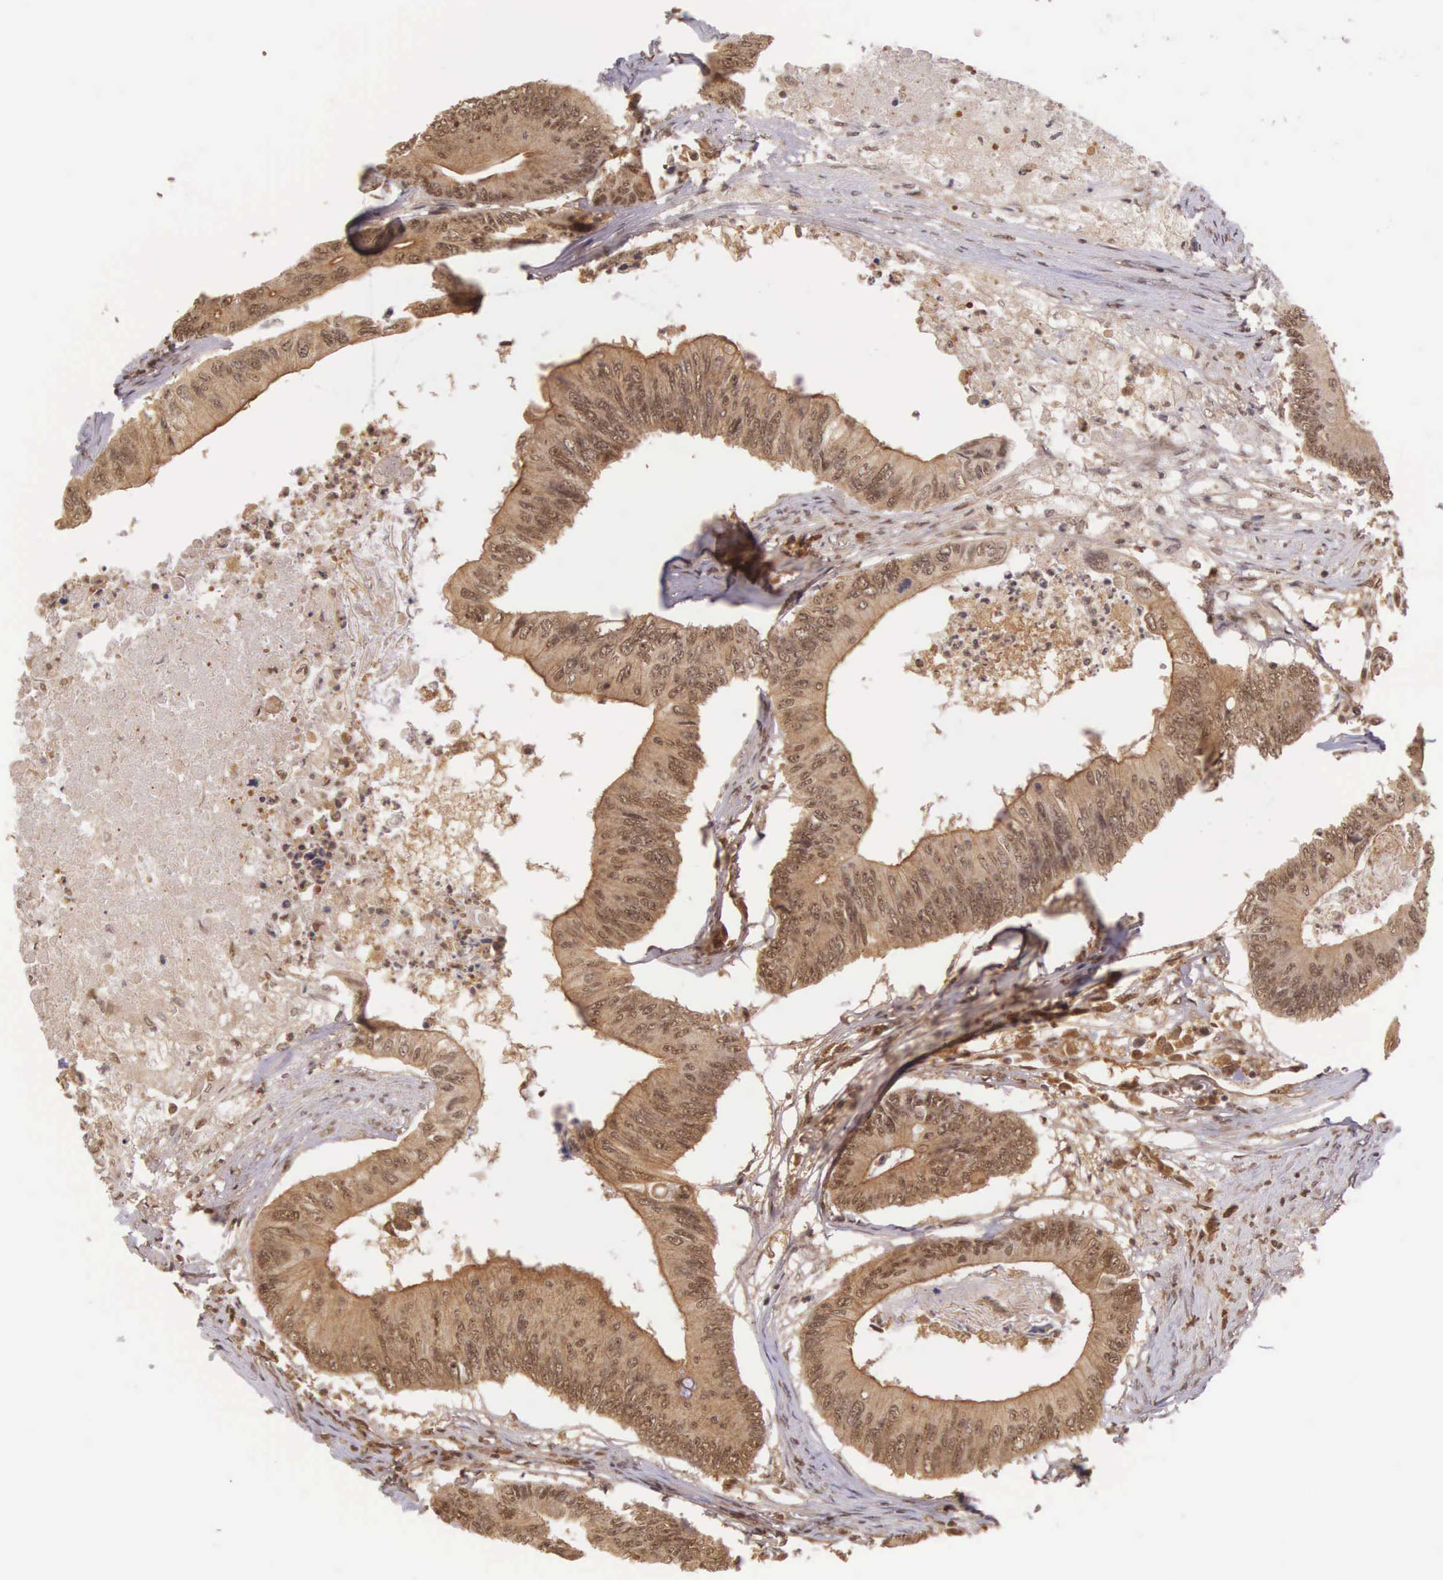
{"staining": {"intensity": "moderate", "quantity": ">75%", "location": "cytoplasmic/membranous"}, "tissue": "colorectal cancer", "cell_type": "Tumor cells", "image_type": "cancer", "snomed": [{"axis": "morphology", "description": "Adenocarcinoma, NOS"}, {"axis": "topography", "description": "Colon"}], "caption": "Colorectal cancer stained with immunohistochemistry shows moderate cytoplasmic/membranous expression in approximately >75% of tumor cells.", "gene": "VASH1", "patient": {"sex": "male", "age": 65}}